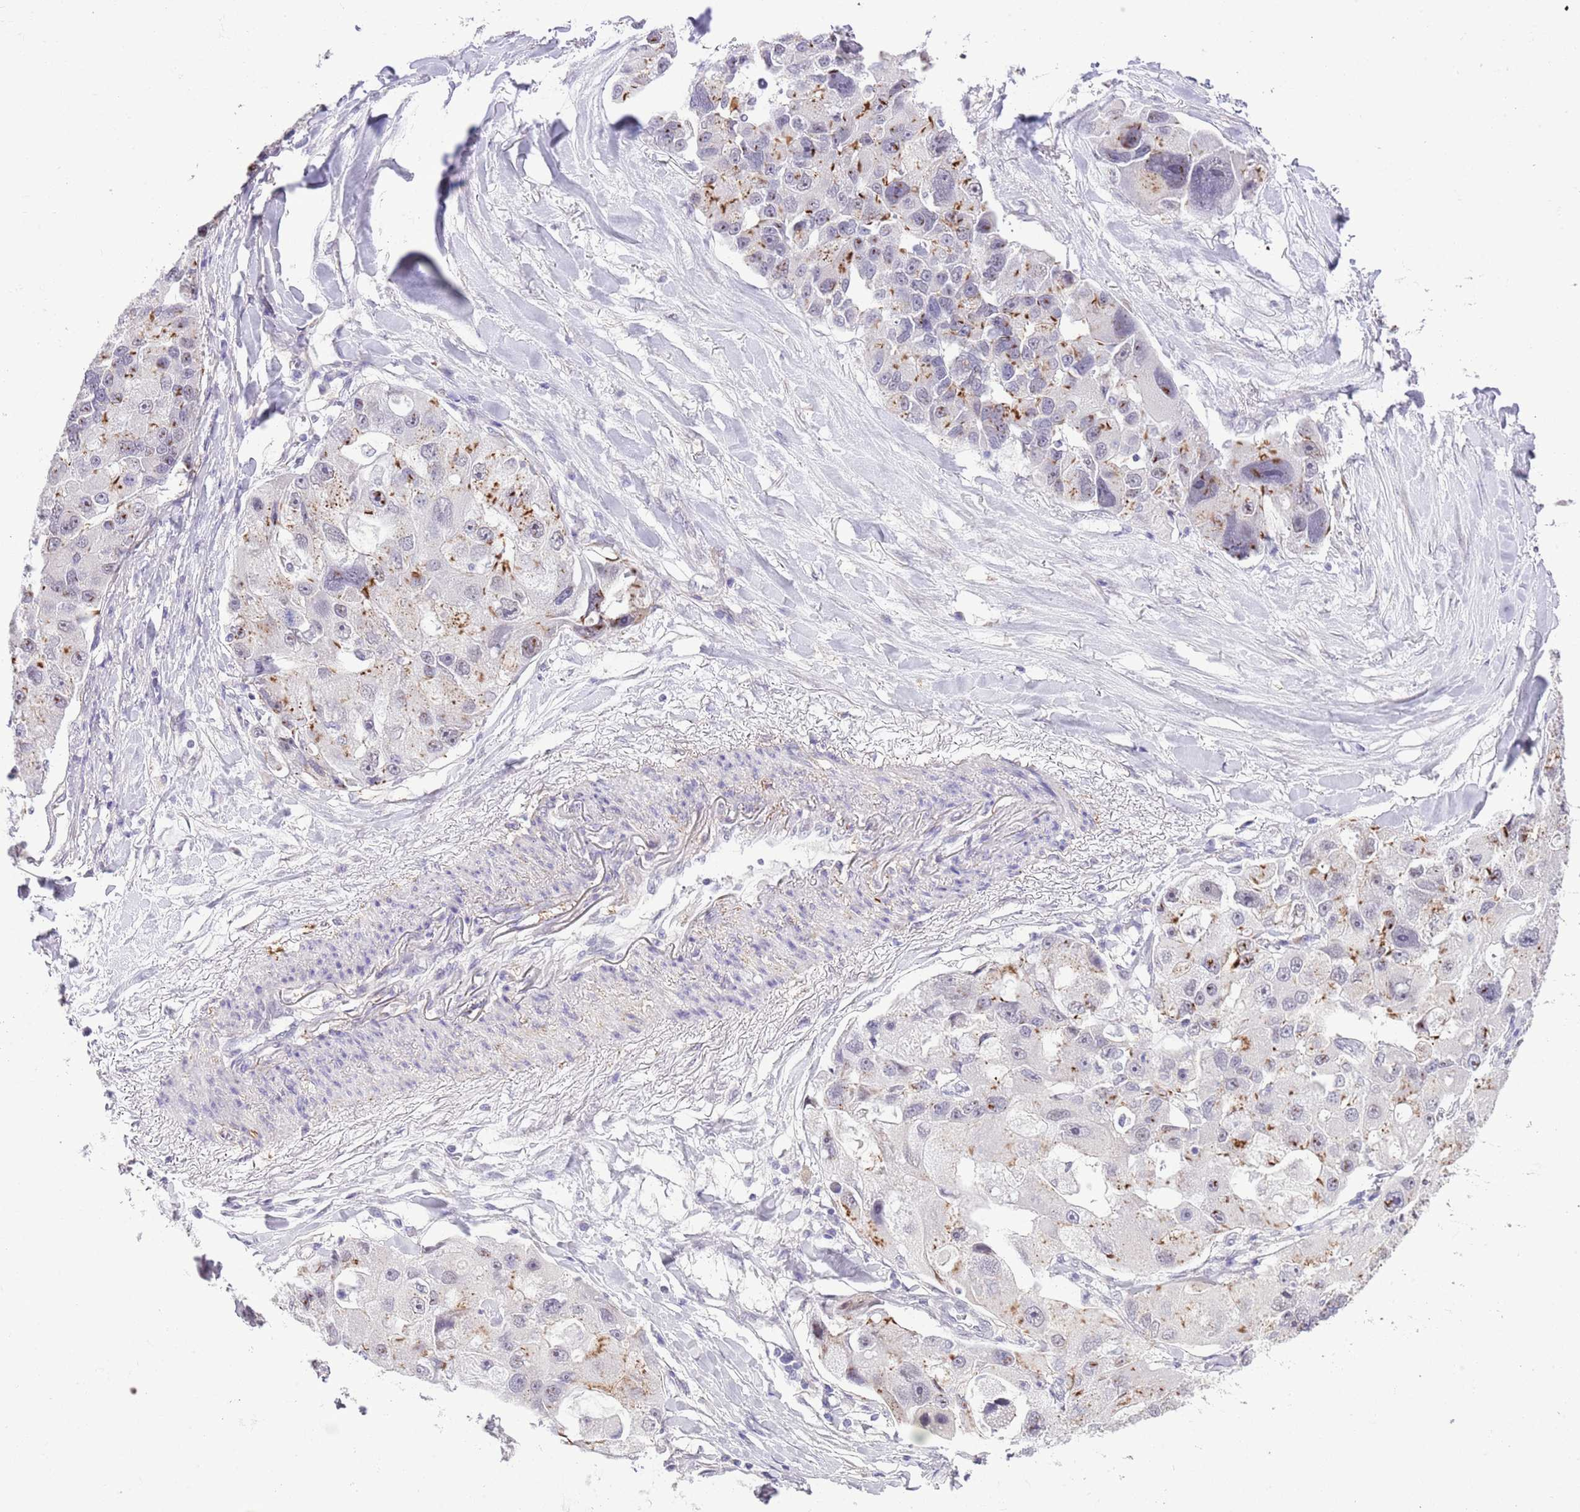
{"staining": {"intensity": "negative", "quantity": "none", "location": "none"}, "tissue": "lung cancer", "cell_type": "Tumor cells", "image_type": "cancer", "snomed": [{"axis": "morphology", "description": "Adenocarcinoma, NOS"}, {"axis": "topography", "description": "Lung"}], "caption": "A high-resolution micrograph shows immunohistochemistry staining of adenocarcinoma (lung), which exhibits no significant staining in tumor cells.", "gene": "MIDN", "patient": {"sex": "female", "age": 54}}